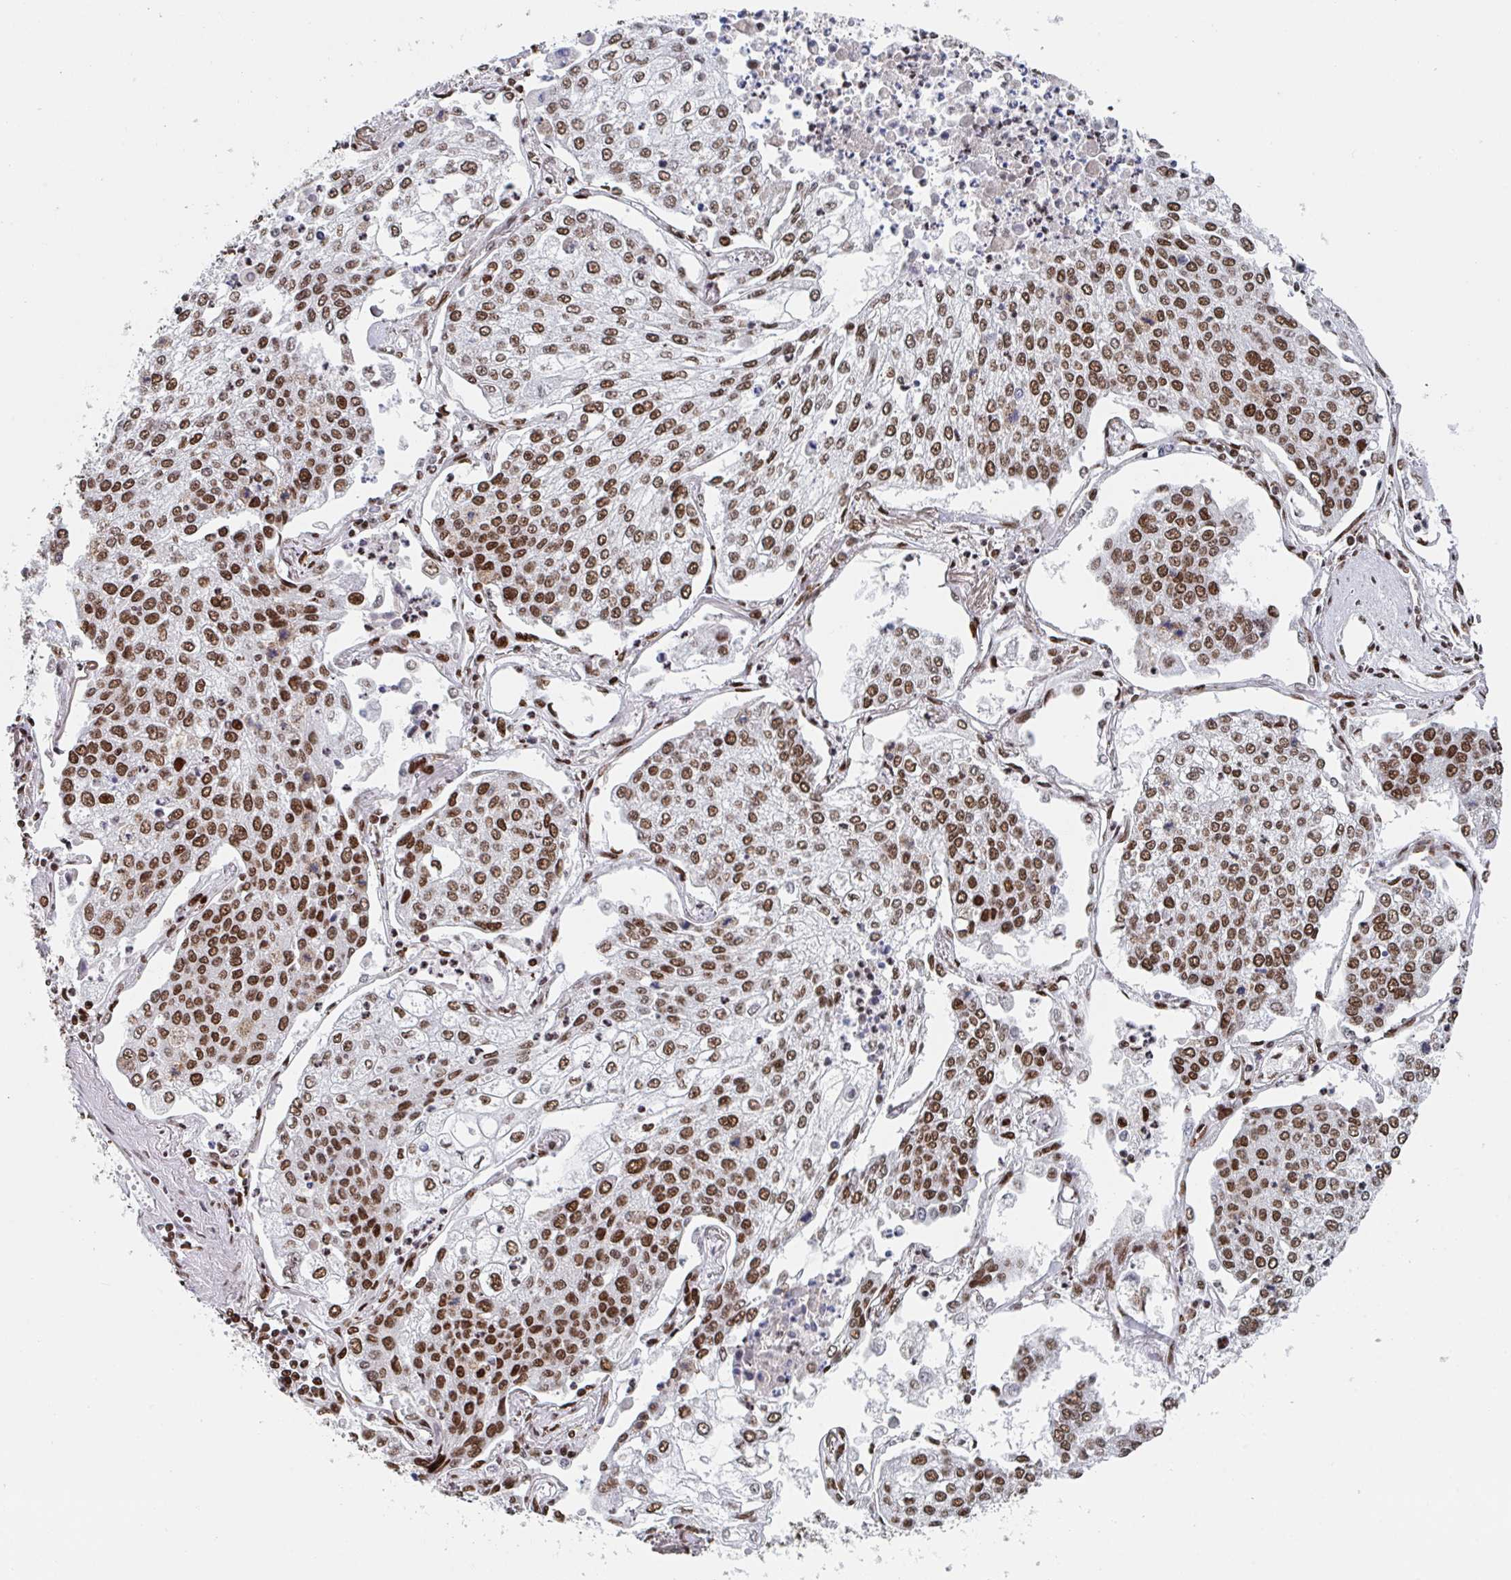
{"staining": {"intensity": "strong", "quantity": ">75%", "location": "nuclear"}, "tissue": "lung cancer", "cell_type": "Tumor cells", "image_type": "cancer", "snomed": [{"axis": "morphology", "description": "Squamous cell carcinoma, NOS"}, {"axis": "topography", "description": "Lung"}], "caption": "The photomicrograph reveals a brown stain indicating the presence of a protein in the nuclear of tumor cells in lung cancer.", "gene": "ZNF607", "patient": {"sex": "male", "age": 74}}